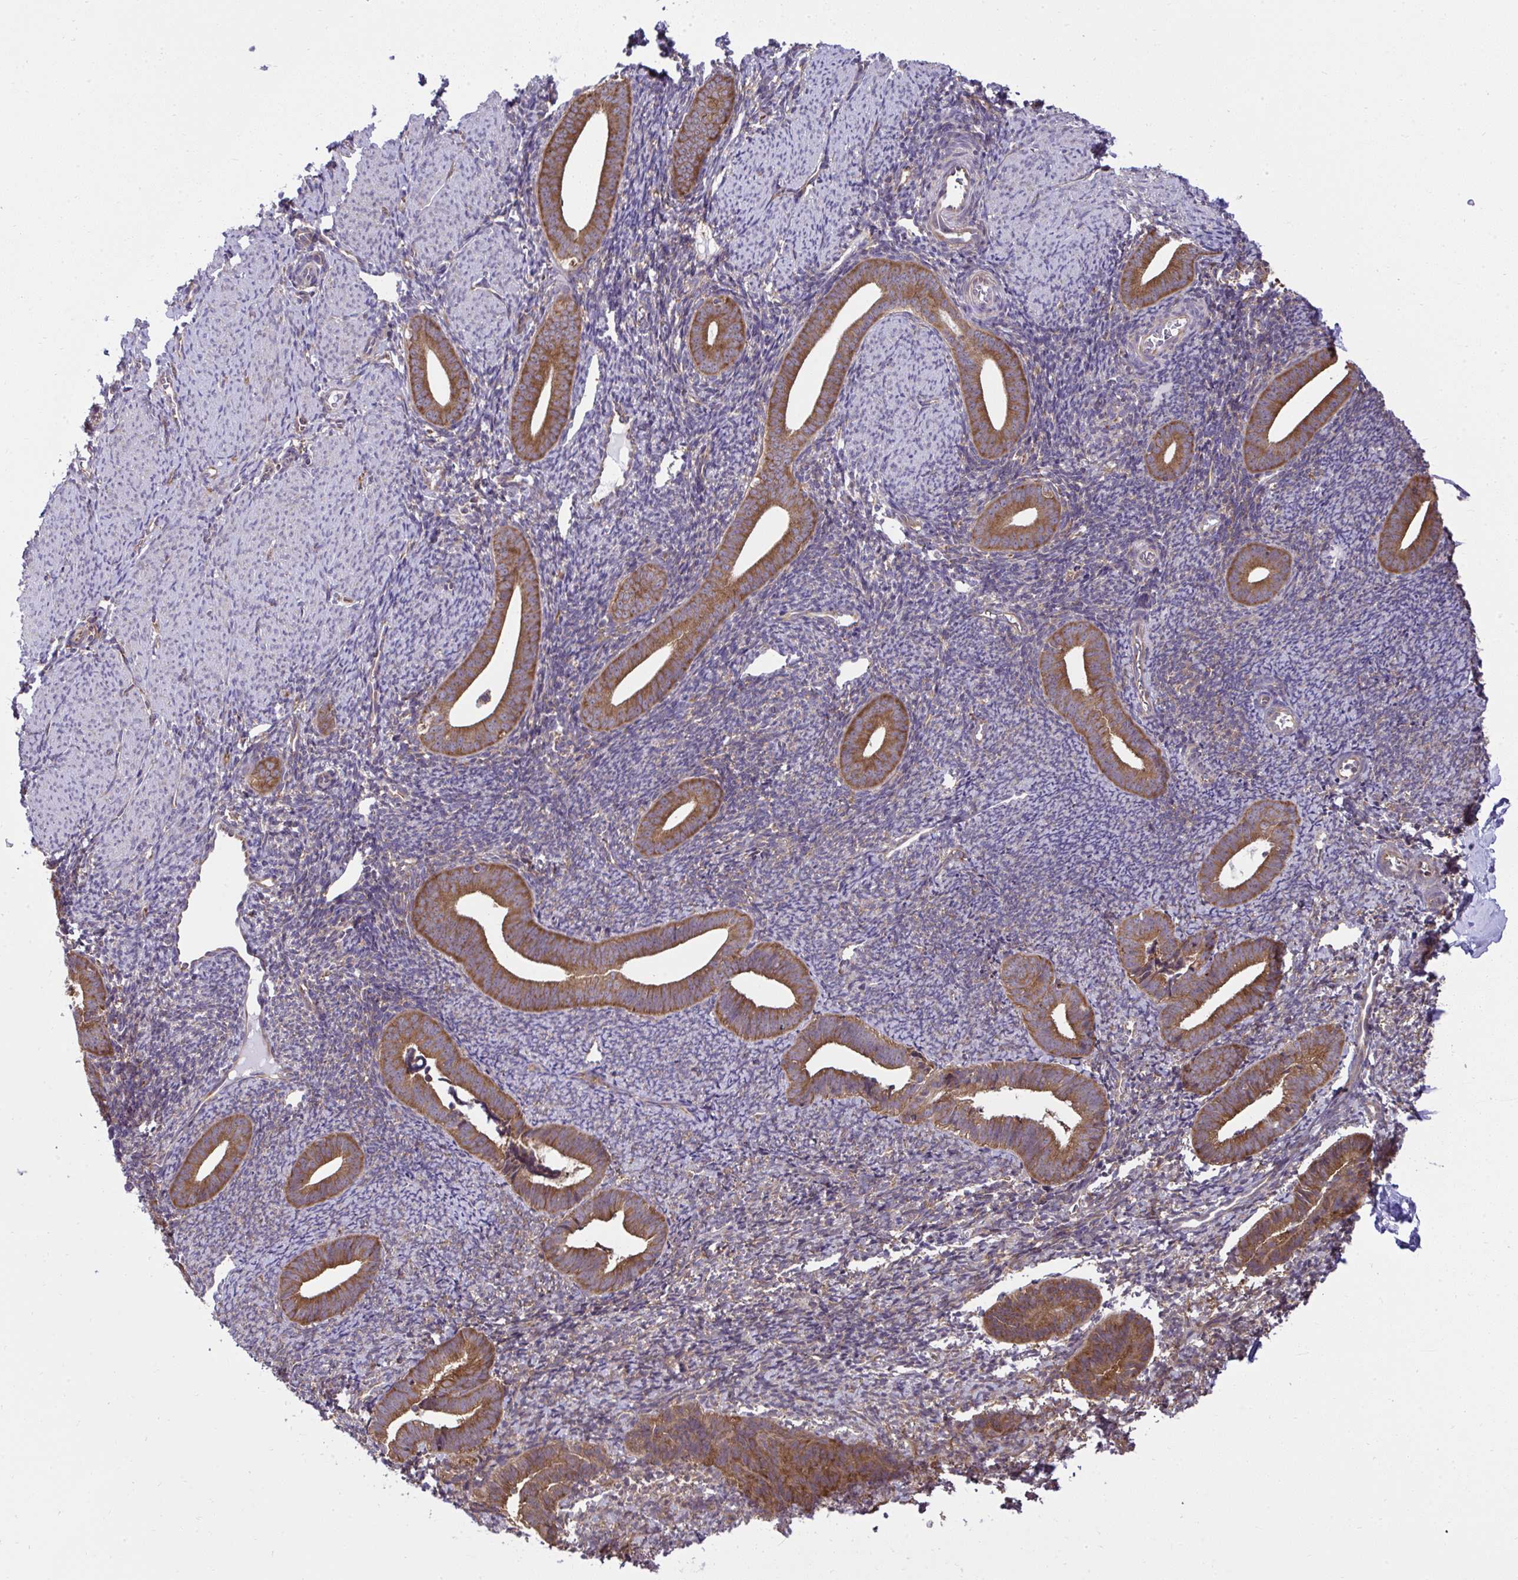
{"staining": {"intensity": "moderate", "quantity": "25%-75%", "location": "cytoplasmic/membranous"}, "tissue": "endometrium", "cell_type": "Cells in endometrial stroma", "image_type": "normal", "snomed": [{"axis": "morphology", "description": "Normal tissue, NOS"}, {"axis": "topography", "description": "Endometrium"}], "caption": "This image exhibits unremarkable endometrium stained with immunohistochemistry to label a protein in brown. The cytoplasmic/membranous of cells in endometrial stroma show moderate positivity for the protein. Nuclei are counter-stained blue.", "gene": "RPS7", "patient": {"sex": "female", "age": 39}}